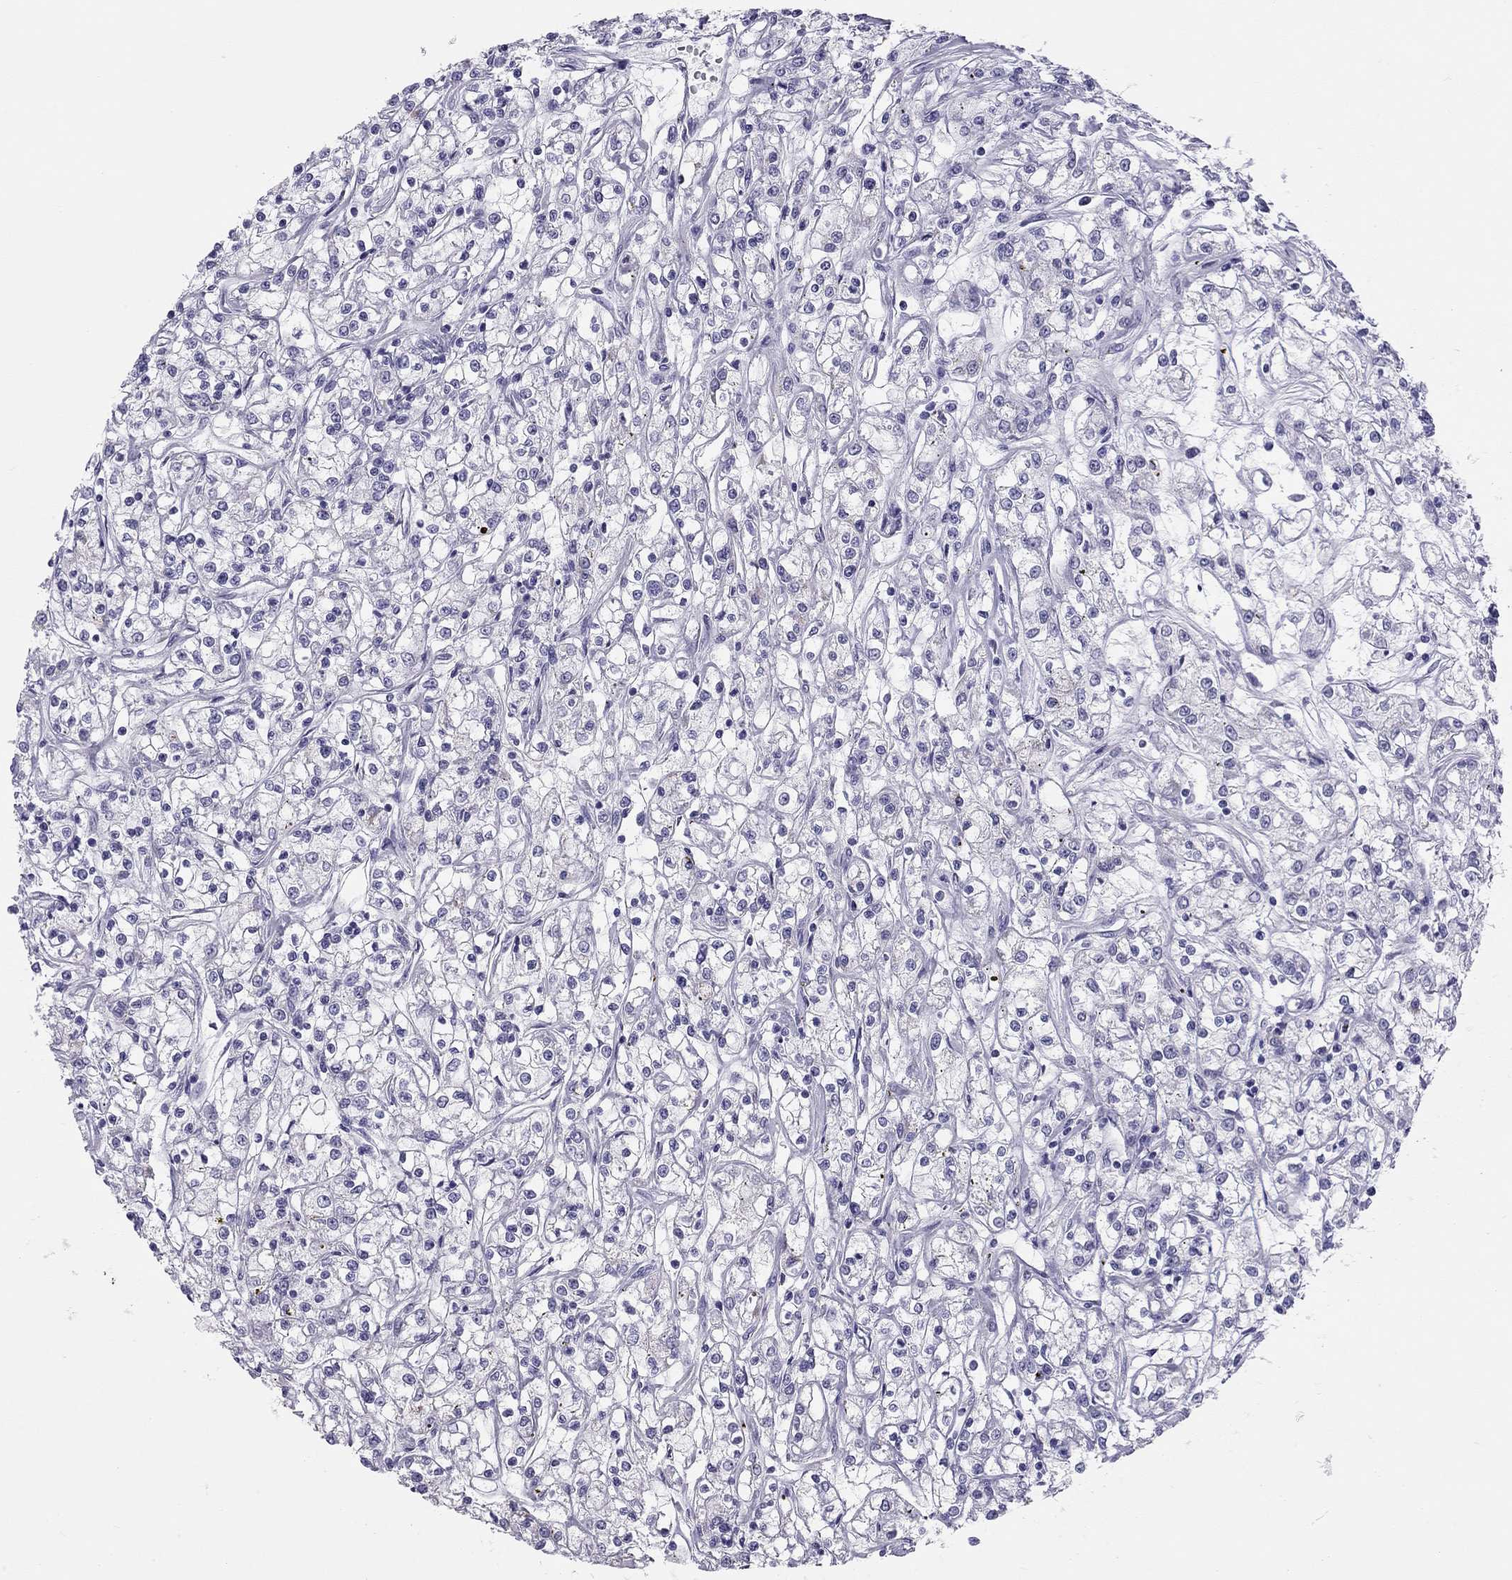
{"staining": {"intensity": "negative", "quantity": "none", "location": "none"}, "tissue": "renal cancer", "cell_type": "Tumor cells", "image_type": "cancer", "snomed": [{"axis": "morphology", "description": "Adenocarcinoma, NOS"}, {"axis": "topography", "description": "Kidney"}], "caption": "An immunohistochemistry (IHC) image of adenocarcinoma (renal) is shown. There is no staining in tumor cells of adenocarcinoma (renal).", "gene": "TRPM3", "patient": {"sex": "female", "age": 59}}